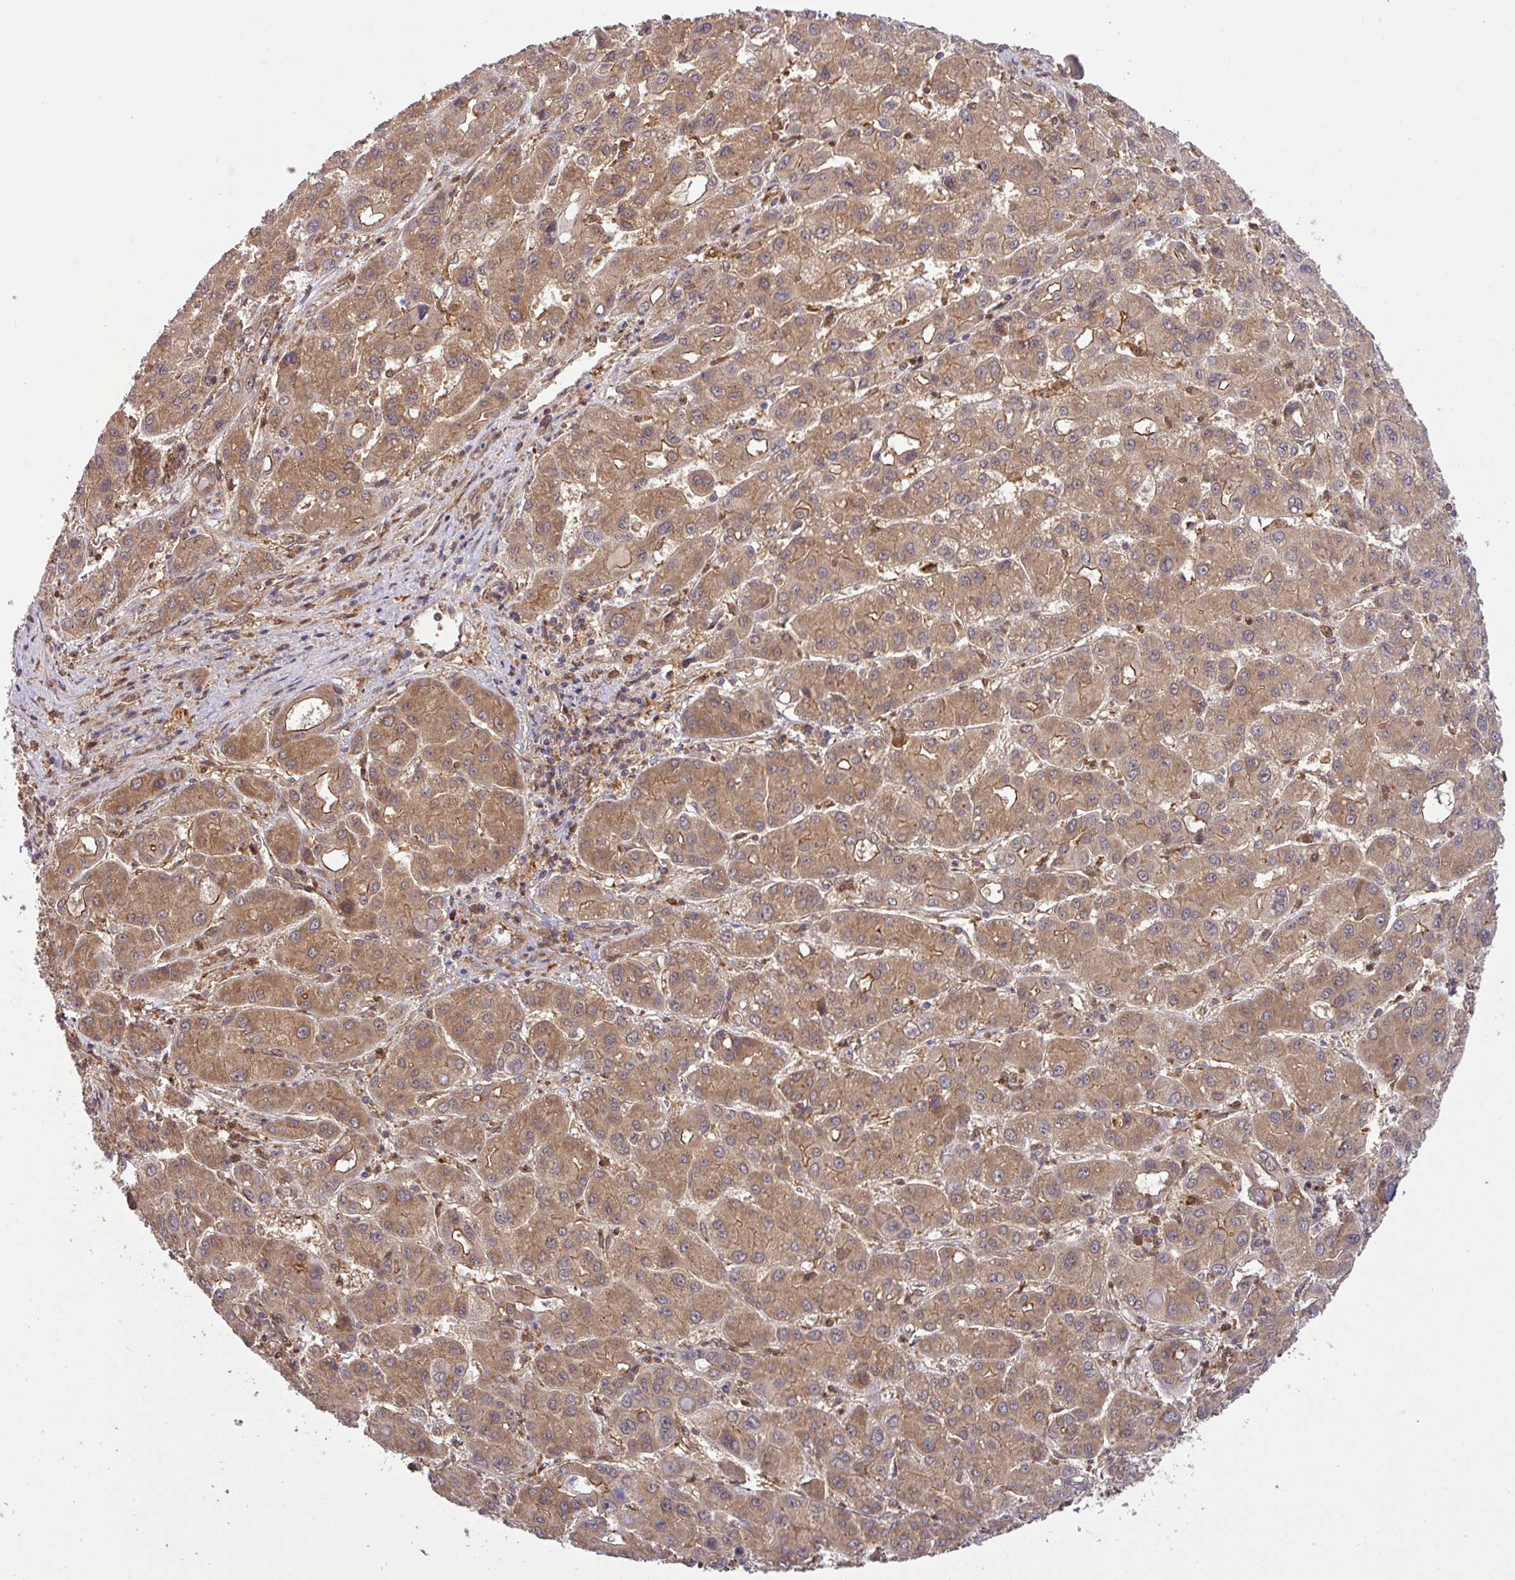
{"staining": {"intensity": "moderate", "quantity": ">75%", "location": "cytoplasmic/membranous,nuclear"}, "tissue": "liver cancer", "cell_type": "Tumor cells", "image_type": "cancer", "snomed": [{"axis": "morphology", "description": "Carcinoma, Hepatocellular, NOS"}, {"axis": "topography", "description": "Liver"}], "caption": "This micrograph reveals immunohistochemistry (IHC) staining of human liver cancer (hepatocellular carcinoma), with medium moderate cytoplasmic/membranous and nuclear staining in about >75% of tumor cells.", "gene": "ARPIN", "patient": {"sex": "male", "age": 55}}